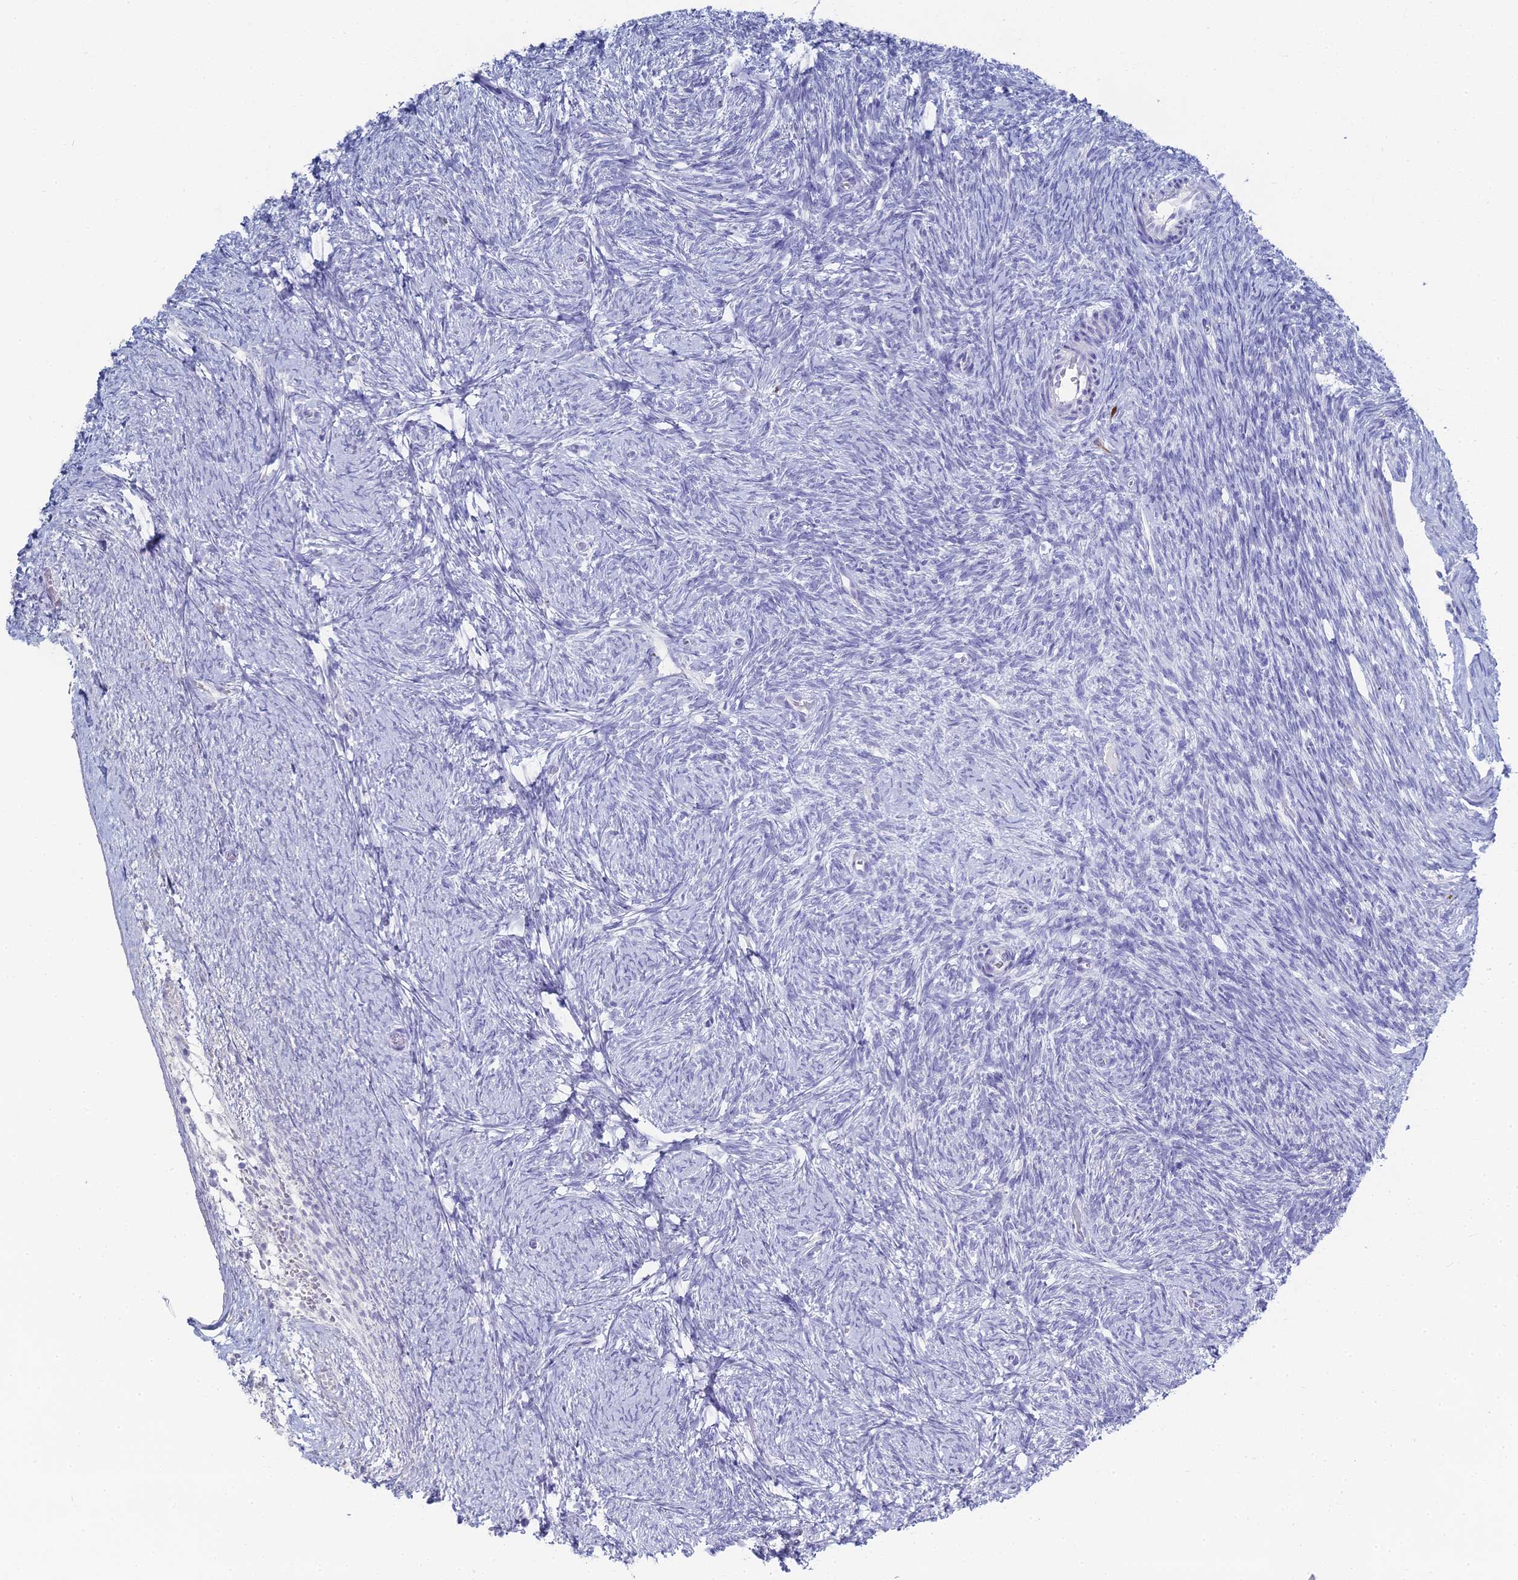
{"staining": {"intensity": "negative", "quantity": "none", "location": "none"}, "tissue": "ovary", "cell_type": "Follicle cells", "image_type": "normal", "snomed": [{"axis": "morphology", "description": "Normal tissue, NOS"}, {"axis": "topography", "description": "Ovary"}], "caption": "DAB immunohistochemical staining of benign ovary shows no significant expression in follicle cells.", "gene": "ALPP", "patient": {"sex": "female", "age": 44}}